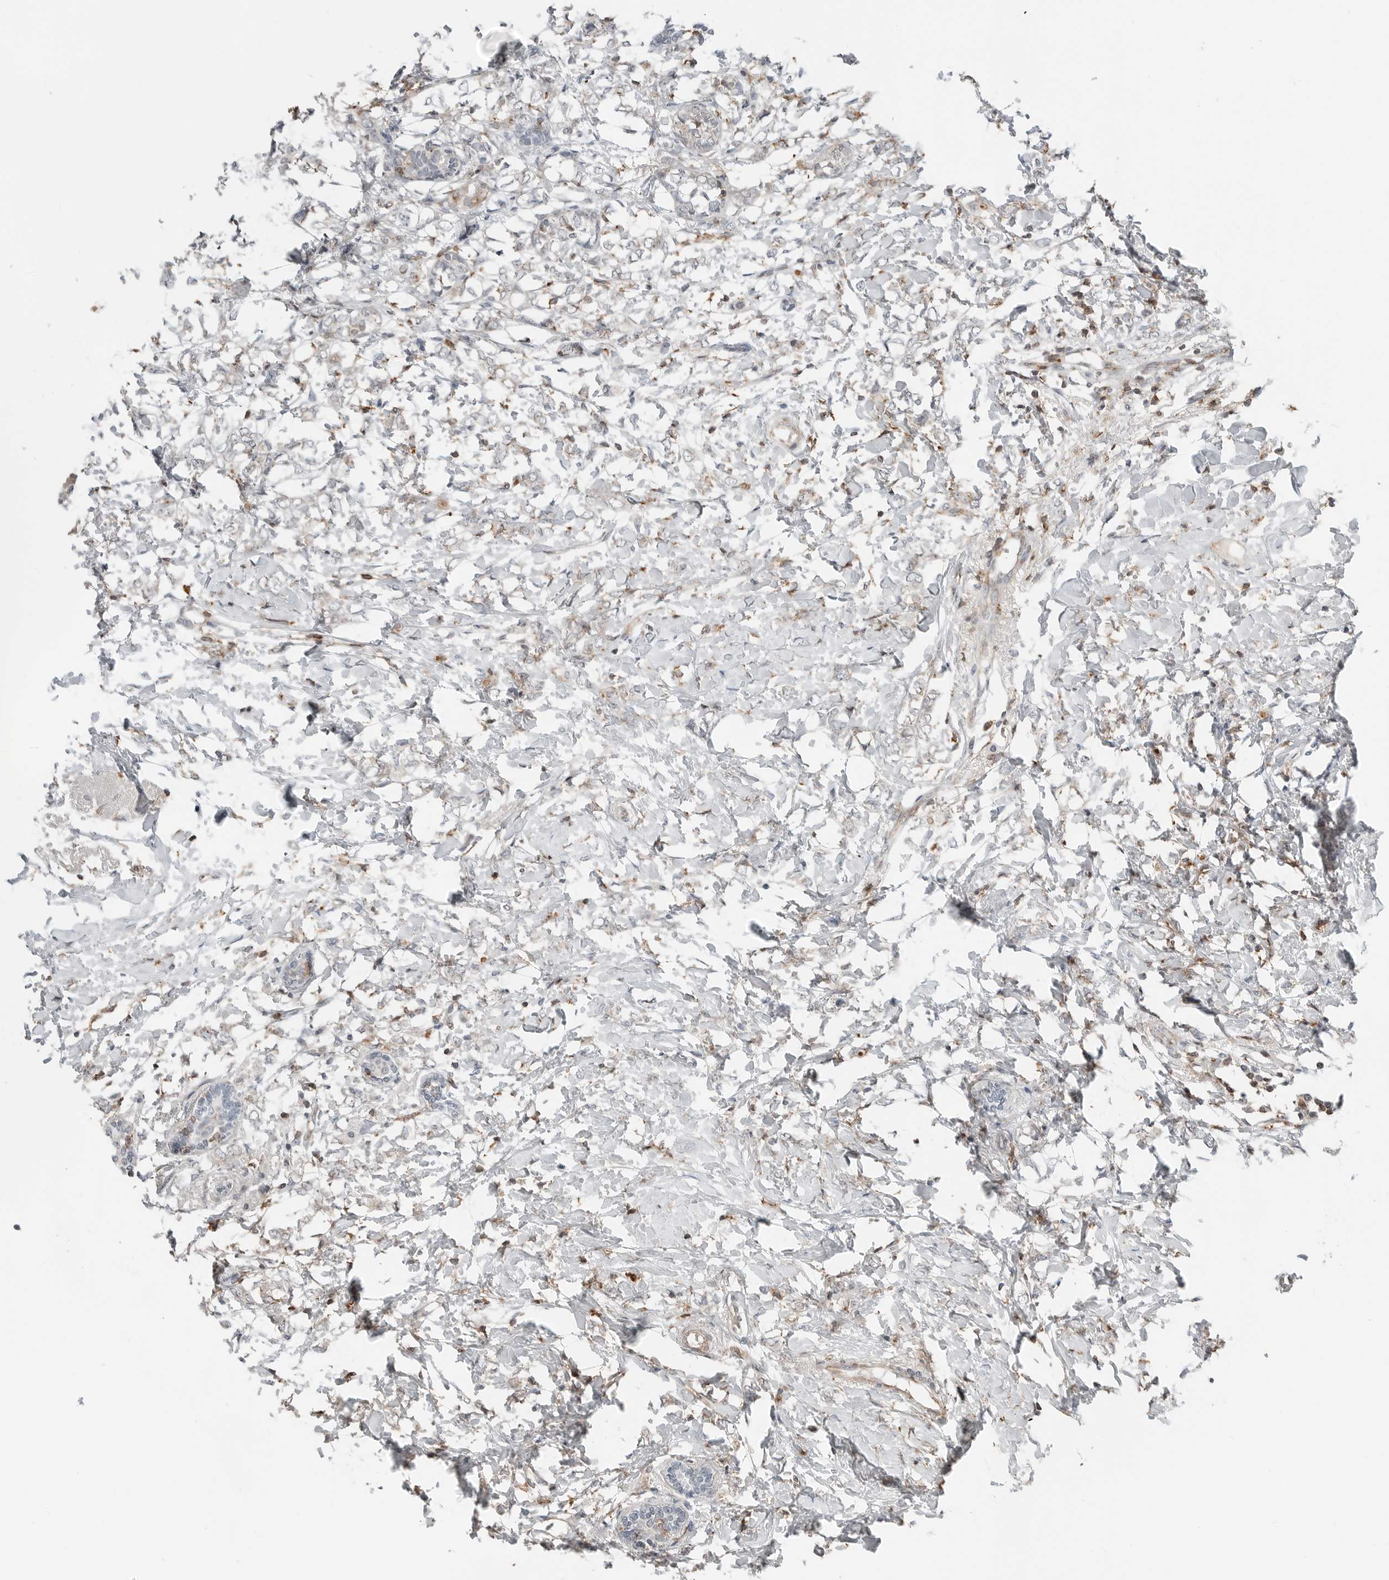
{"staining": {"intensity": "negative", "quantity": "none", "location": "none"}, "tissue": "breast cancer", "cell_type": "Tumor cells", "image_type": "cancer", "snomed": [{"axis": "morphology", "description": "Normal tissue, NOS"}, {"axis": "morphology", "description": "Lobular carcinoma"}, {"axis": "topography", "description": "Breast"}], "caption": "This is an immunohistochemistry (IHC) photomicrograph of human breast cancer. There is no staining in tumor cells.", "gene": "LEFTY2", "patient": {"sex": "female", "age": 47}}